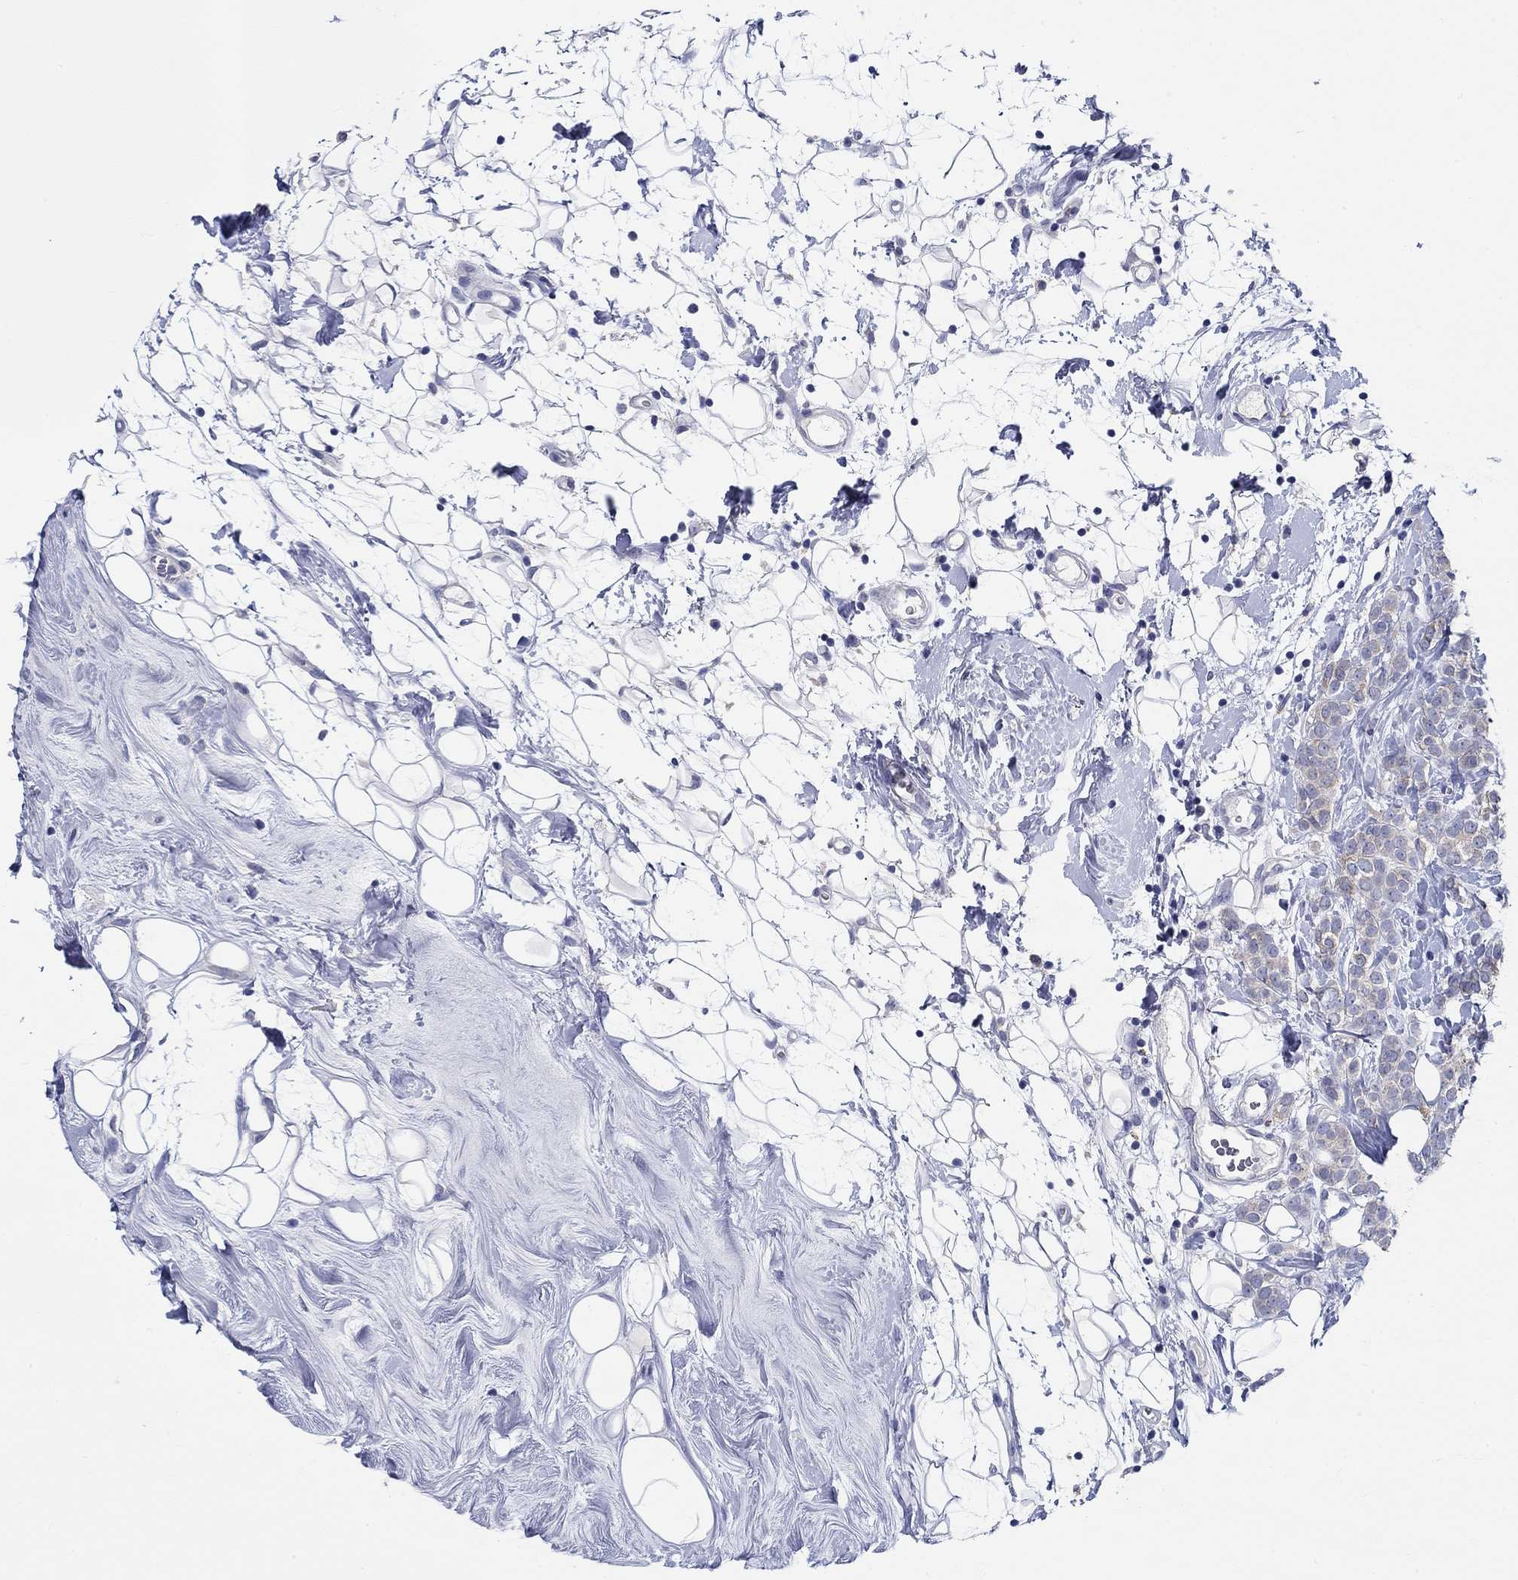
{"staining": {"intensity": "weak", "quantity": "<25%", "location": "cytoplasmic/membranous"}, "tissue": "breast cancer", "cell_type": "Tumor cells", "image_type": "cancer", "snomed": [{"axis": "morphology", "description": "Lobular carcinoma"}, {"axis": "topography", "description": "Breast"}], "caption": "Tumor cells are negative for protein expression in human breast cancer (lobular carcinoma).", "gene": "RAP1GAP", "patient": {"sex": "female", "age": 49}}